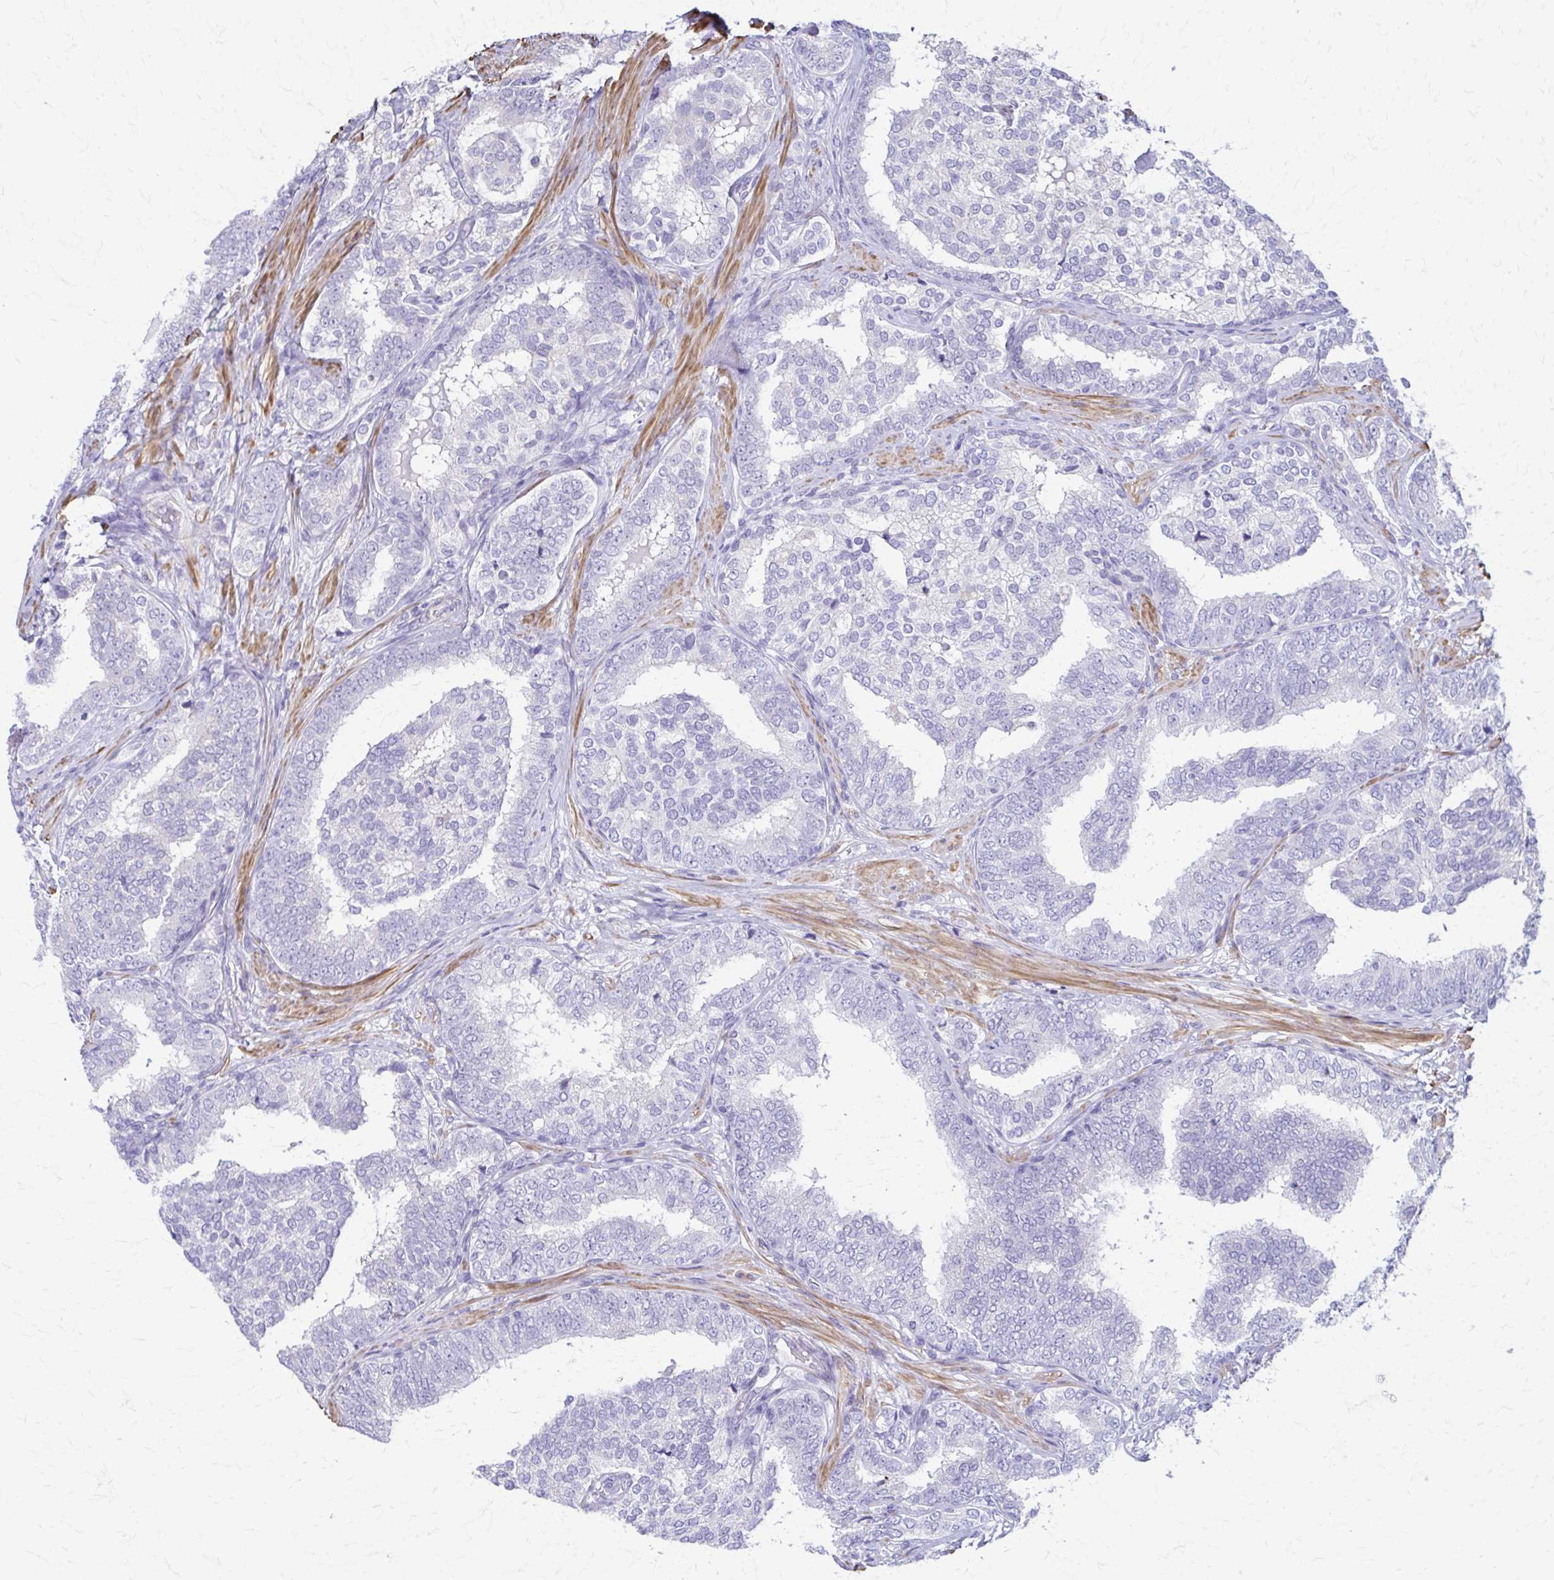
{"staining": {"intensity": "negative", "quantity": "none", "location": "none"}, "tissue": "prostate cancer", "cell_type": "Tumor cells", "image_type": "cancer", "snomed": [{"axis": "morphology", "description": "Adenocarcinoma, High grade"}, {"axis": "topography", "description": "Prostate"}], "caption": "Immunohistochemistry (IHC) of human prostate cancer (high-grade adenocarcinoma) shows no staining in tumor cells.", "gene": "DSP", "patient": {"sex": "male", "age": 72}}